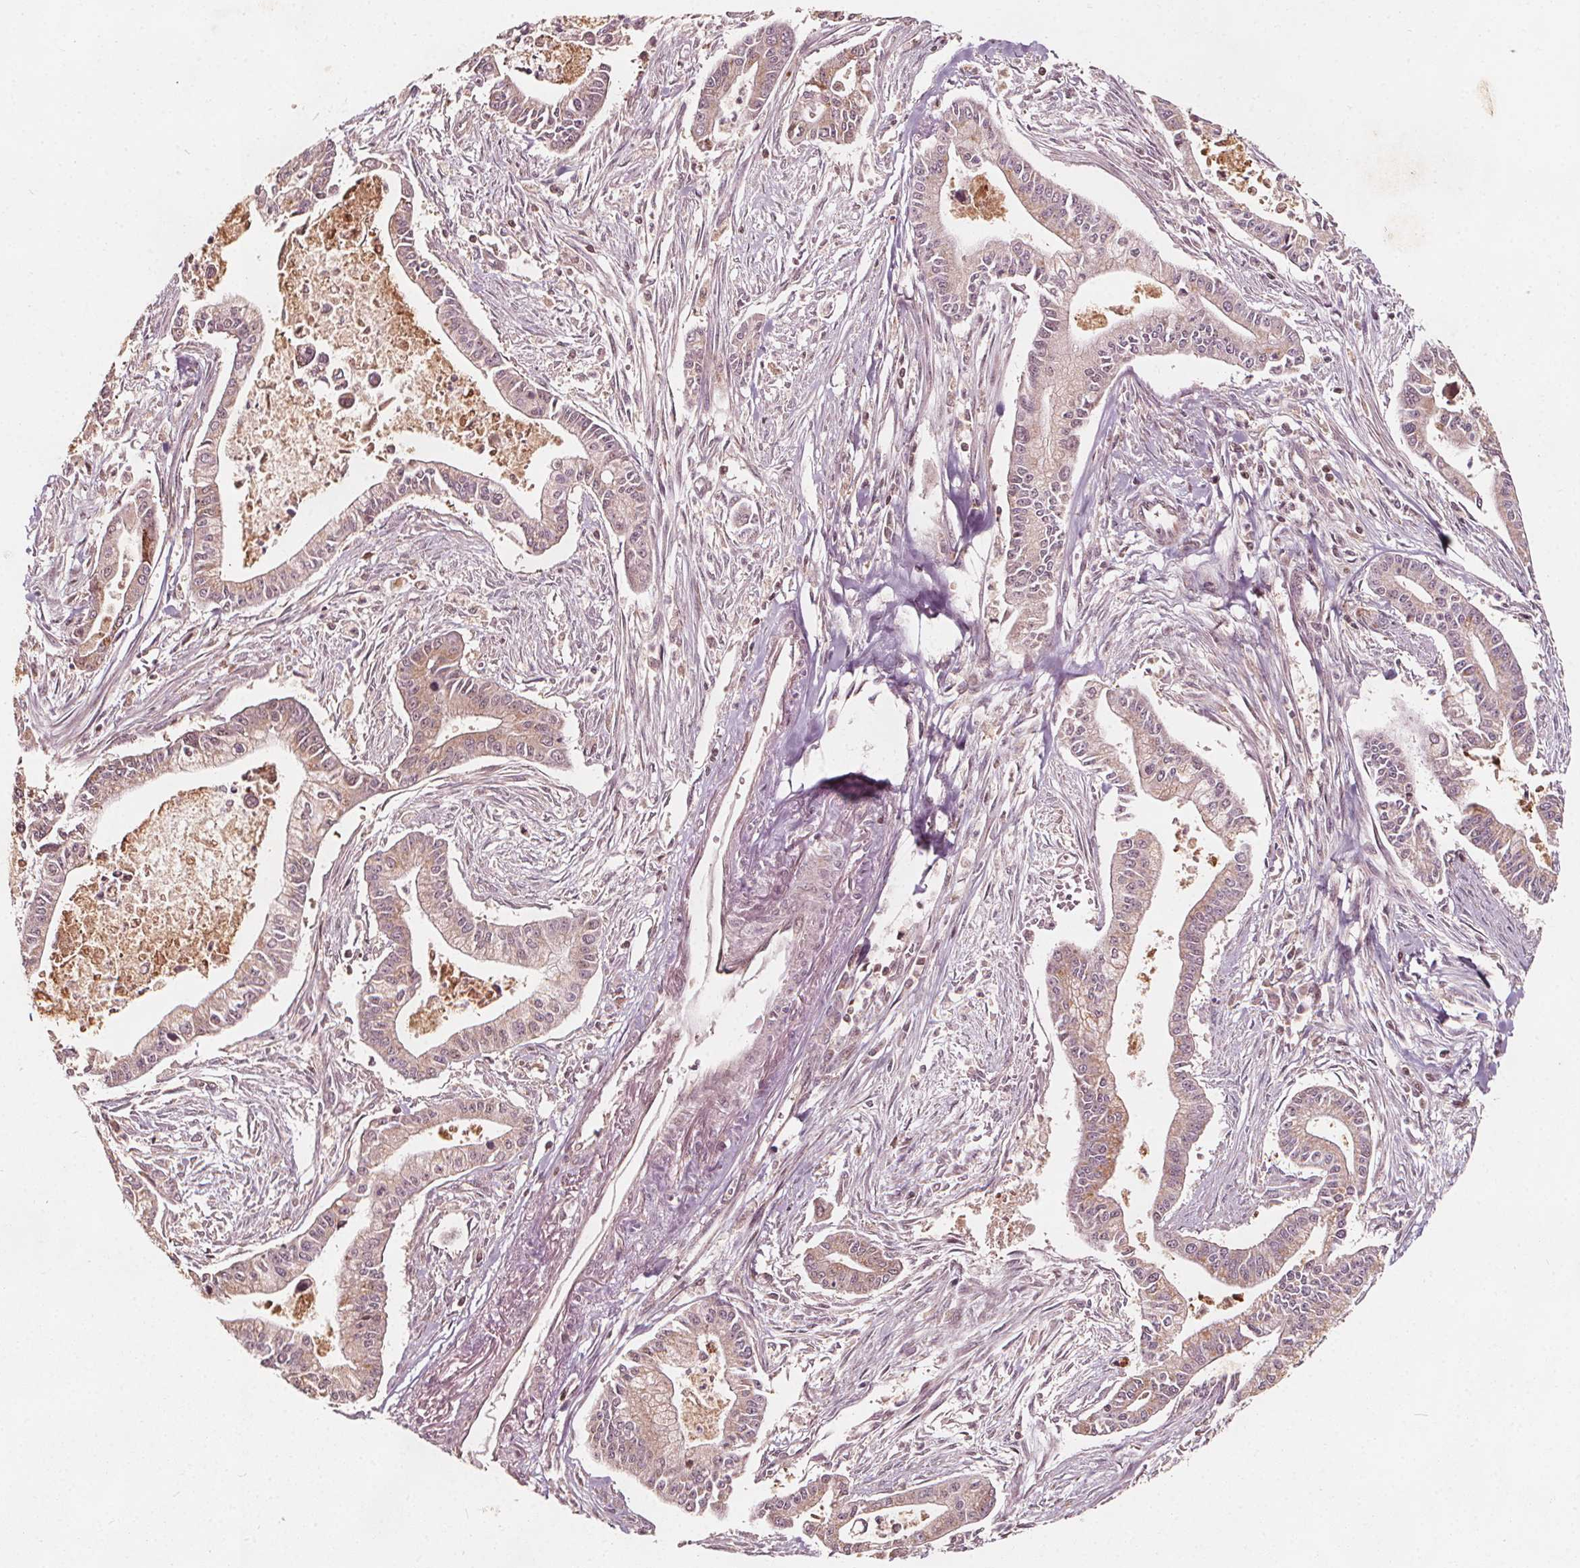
{"staining": {"intensity": "weak", "quantity": ">75%", "location": "cytoplasmic/membranous"}, "tissue": "pancreatic cancer", "cell_type": "Tumor cells", "image_type": "cancer", "snomed": [{"axis": "morphology", "description": "Adenocarcinoma, NOS"}, {"axis": "topography", "description": "Pancreas"}], "caption": "Tumor cells reveal weak cytoplasmic/membranous expression in about >75% of cells in pancreatic cancer (adenocarcinoma).", "gene": "AIP", "patient": {"sex": "female", "age": 65}}